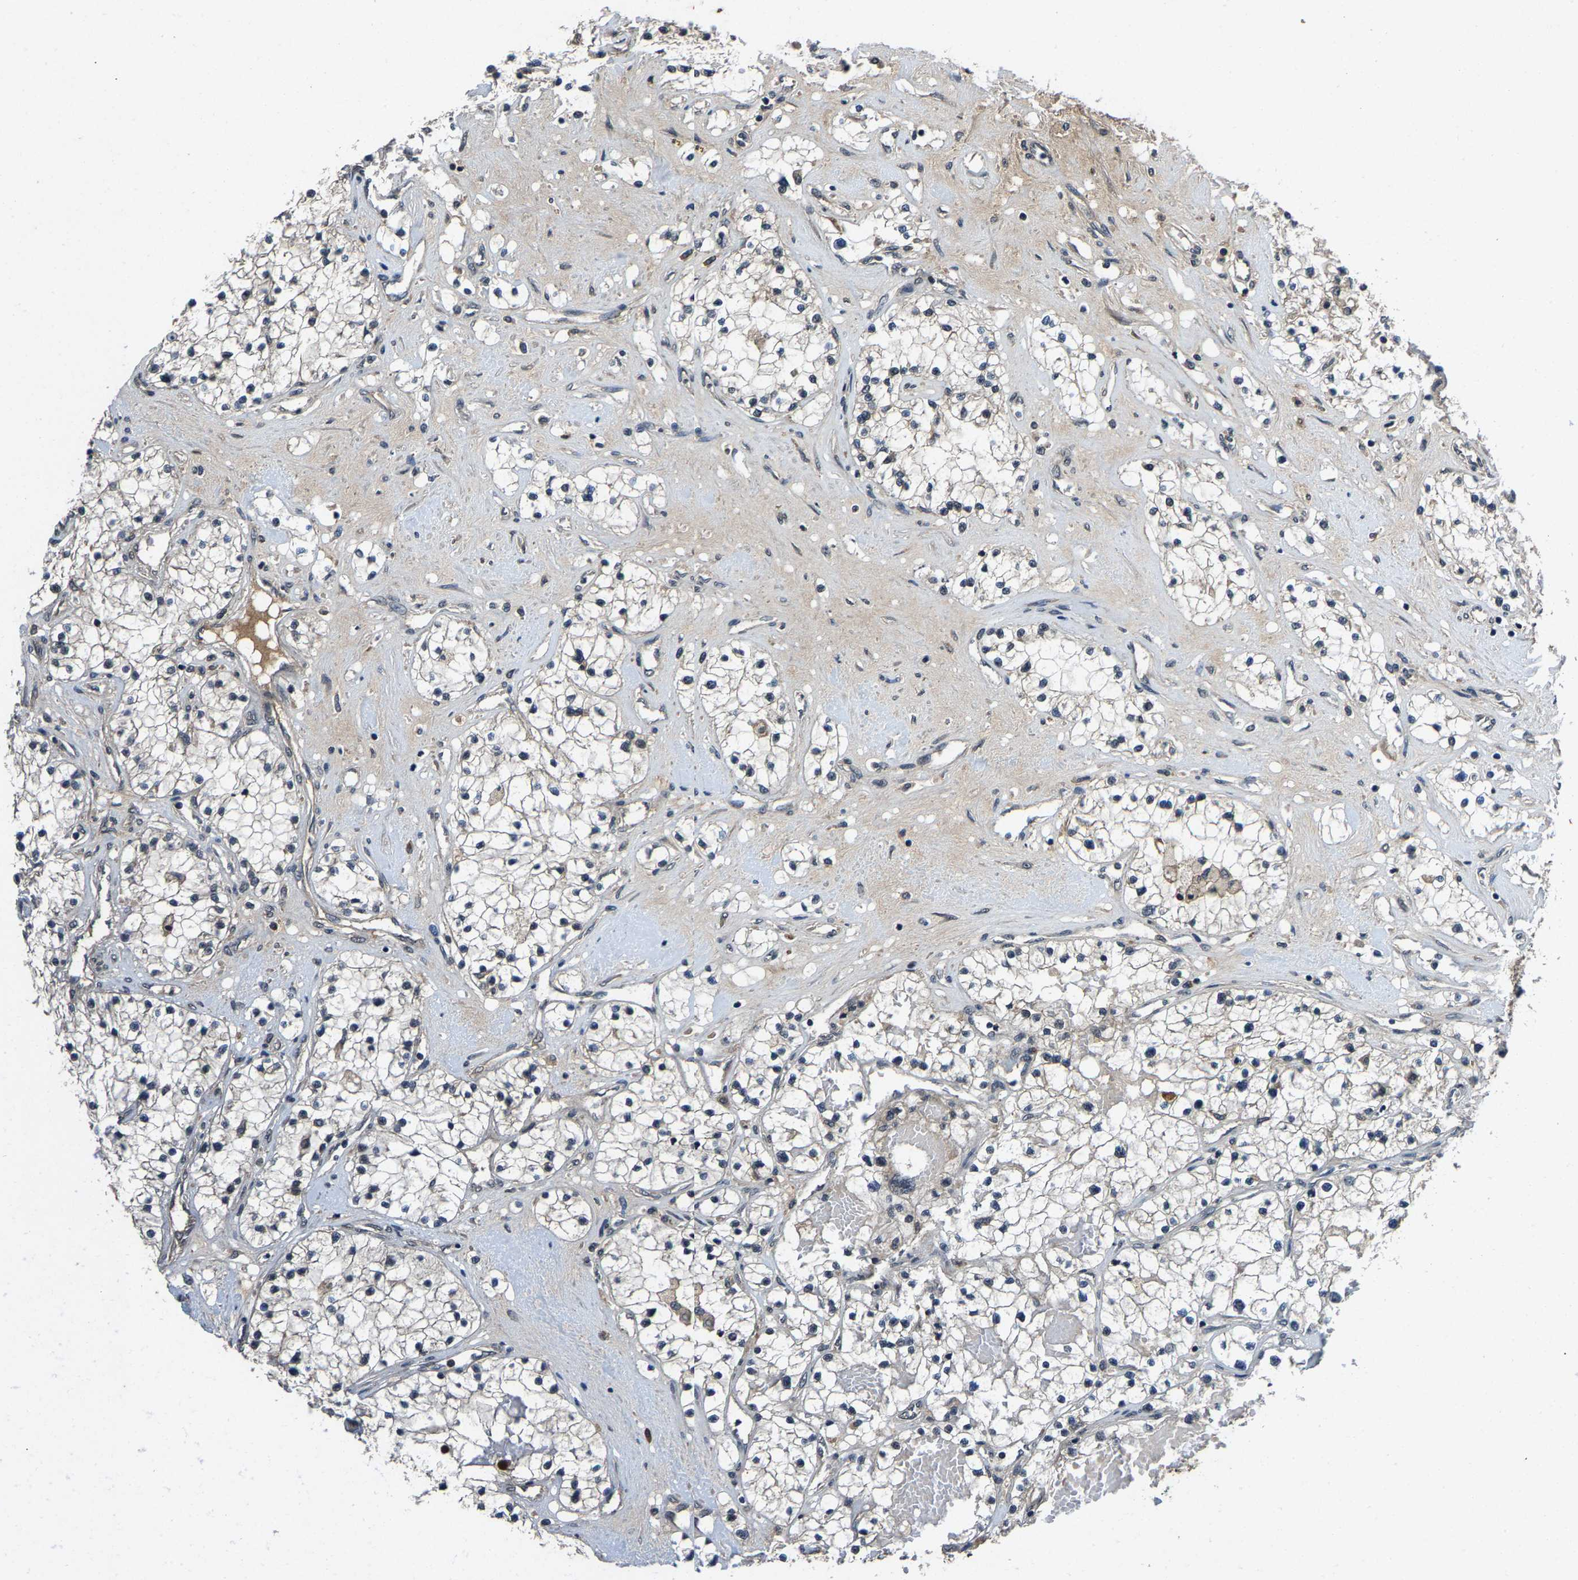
{"staining": {"intensity": "negative", "quantity": "none", "location": "none"}, "tissue": "renal cancer", "cell_type": "Tumor cells", "image_type": "cancer", "snomed": [{"axis": "morphology", "description": "Adenocarcinoma, NOS"}, {"axis": "topography", "description": "Kidney"}], "caption": "DAB (3,3'-diaminobenzidine) immunohistochemical staining of human renal cancer exhibits no significant expression in tumor cells.", "gene": "HUWE1", "patient": {"sex": "male", "age": 68}}